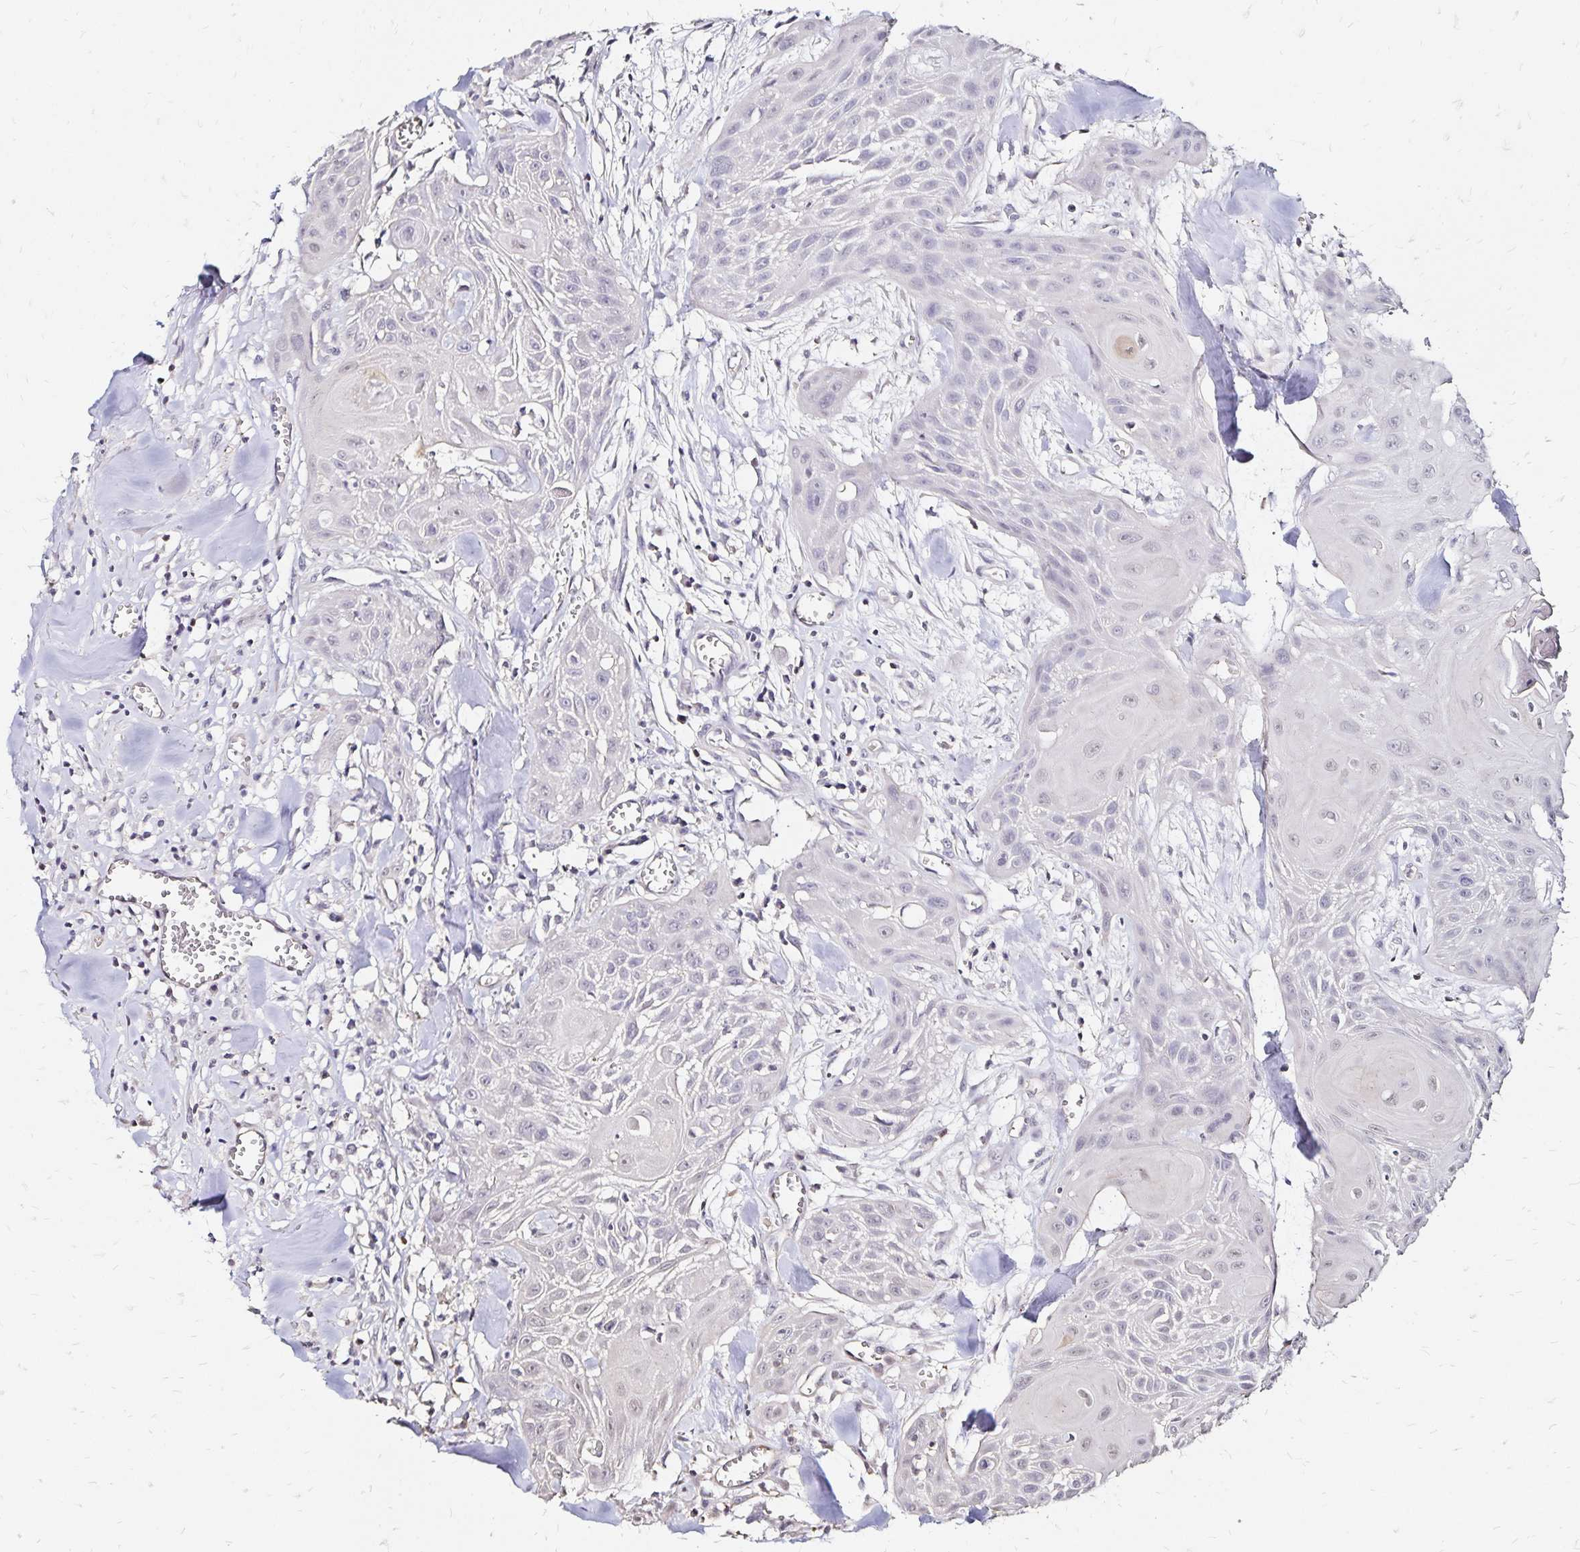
{"staining": {"intensity": "negative", "quantity": "none", "location": "none"}, "tissue": "head and neck cancer", "cell_type": "Tumor cells", "image_type": "cancer", "snomed": [{"axis": "morphology", "description": "Squamous cell carcinoma, NOS"}, {"axis": "topography", "description": "Lymph node"}, {"axis": "topography", "description": "Salivary gland"}, {"axis": "topography", "description": "Head-Neck"}], "caption": "Human squamous cell carcinoma (head and neck) stained for a protein using IHC reveals no staining in tumor cells.", "gene": "SLC5A1", "patient": {"sex": "female", "age": 74}}